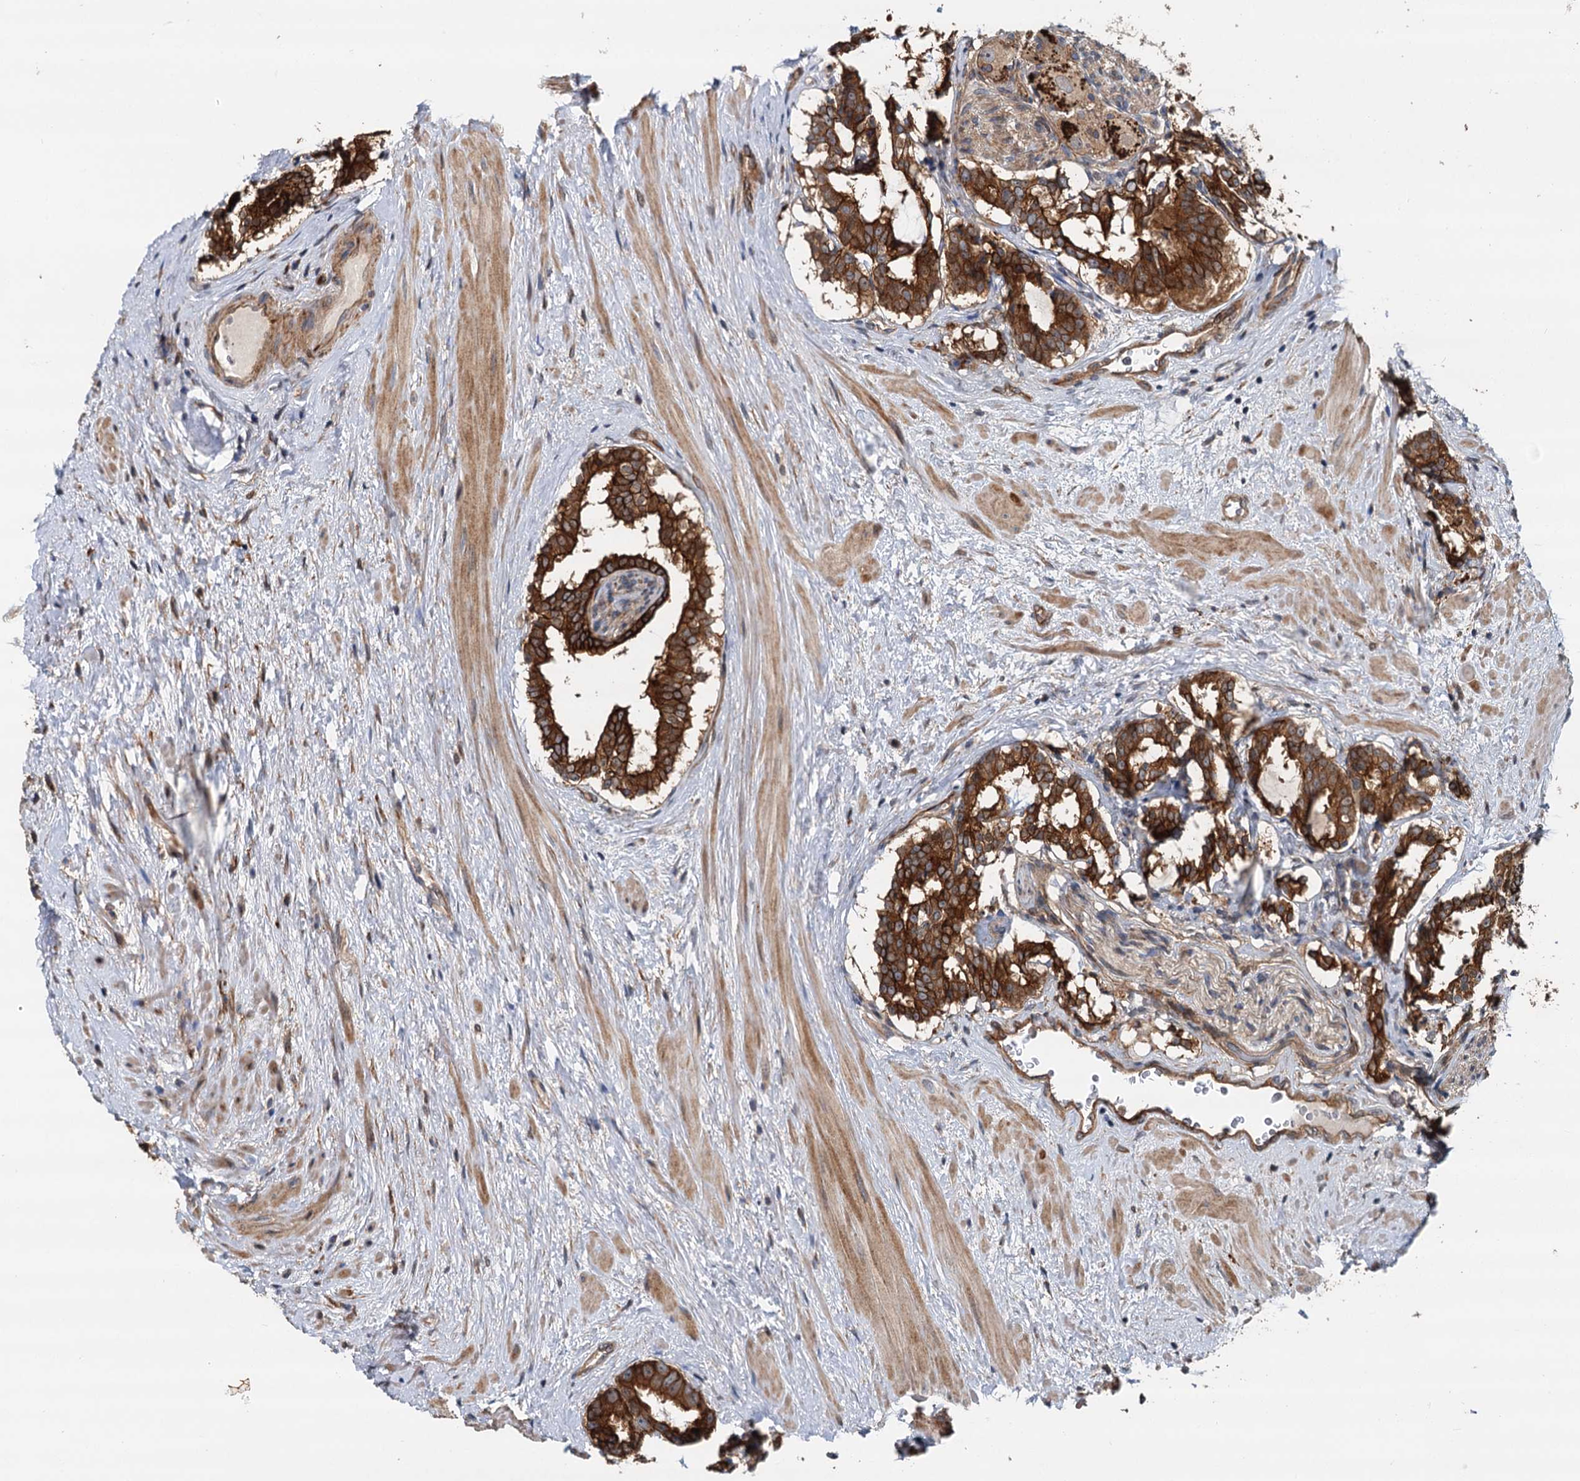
{"staining": {"intensity": "strong", "quantity": ">75%", "location": "cytoplasmic/membranous"}, "tissue": "prostate cancer", "cell_type": "Tumor cells", "image_type": "cancer", "snomed": [{"axis": "morphology", "description": "Adenocarcinoma, High grade"}, {"axis": "topography", "description": "Prostate"}], "caption": "IHC (DAB (3,3'-diaminobenzidine)) staining of prostate adenocarcinoma (high-grade) shows strong cytoplasmic/membranous protein positivity in approximately >75% of tumor cells.", "gene": "LRRK2", "patient": {"sex": "male", "age": 58}}